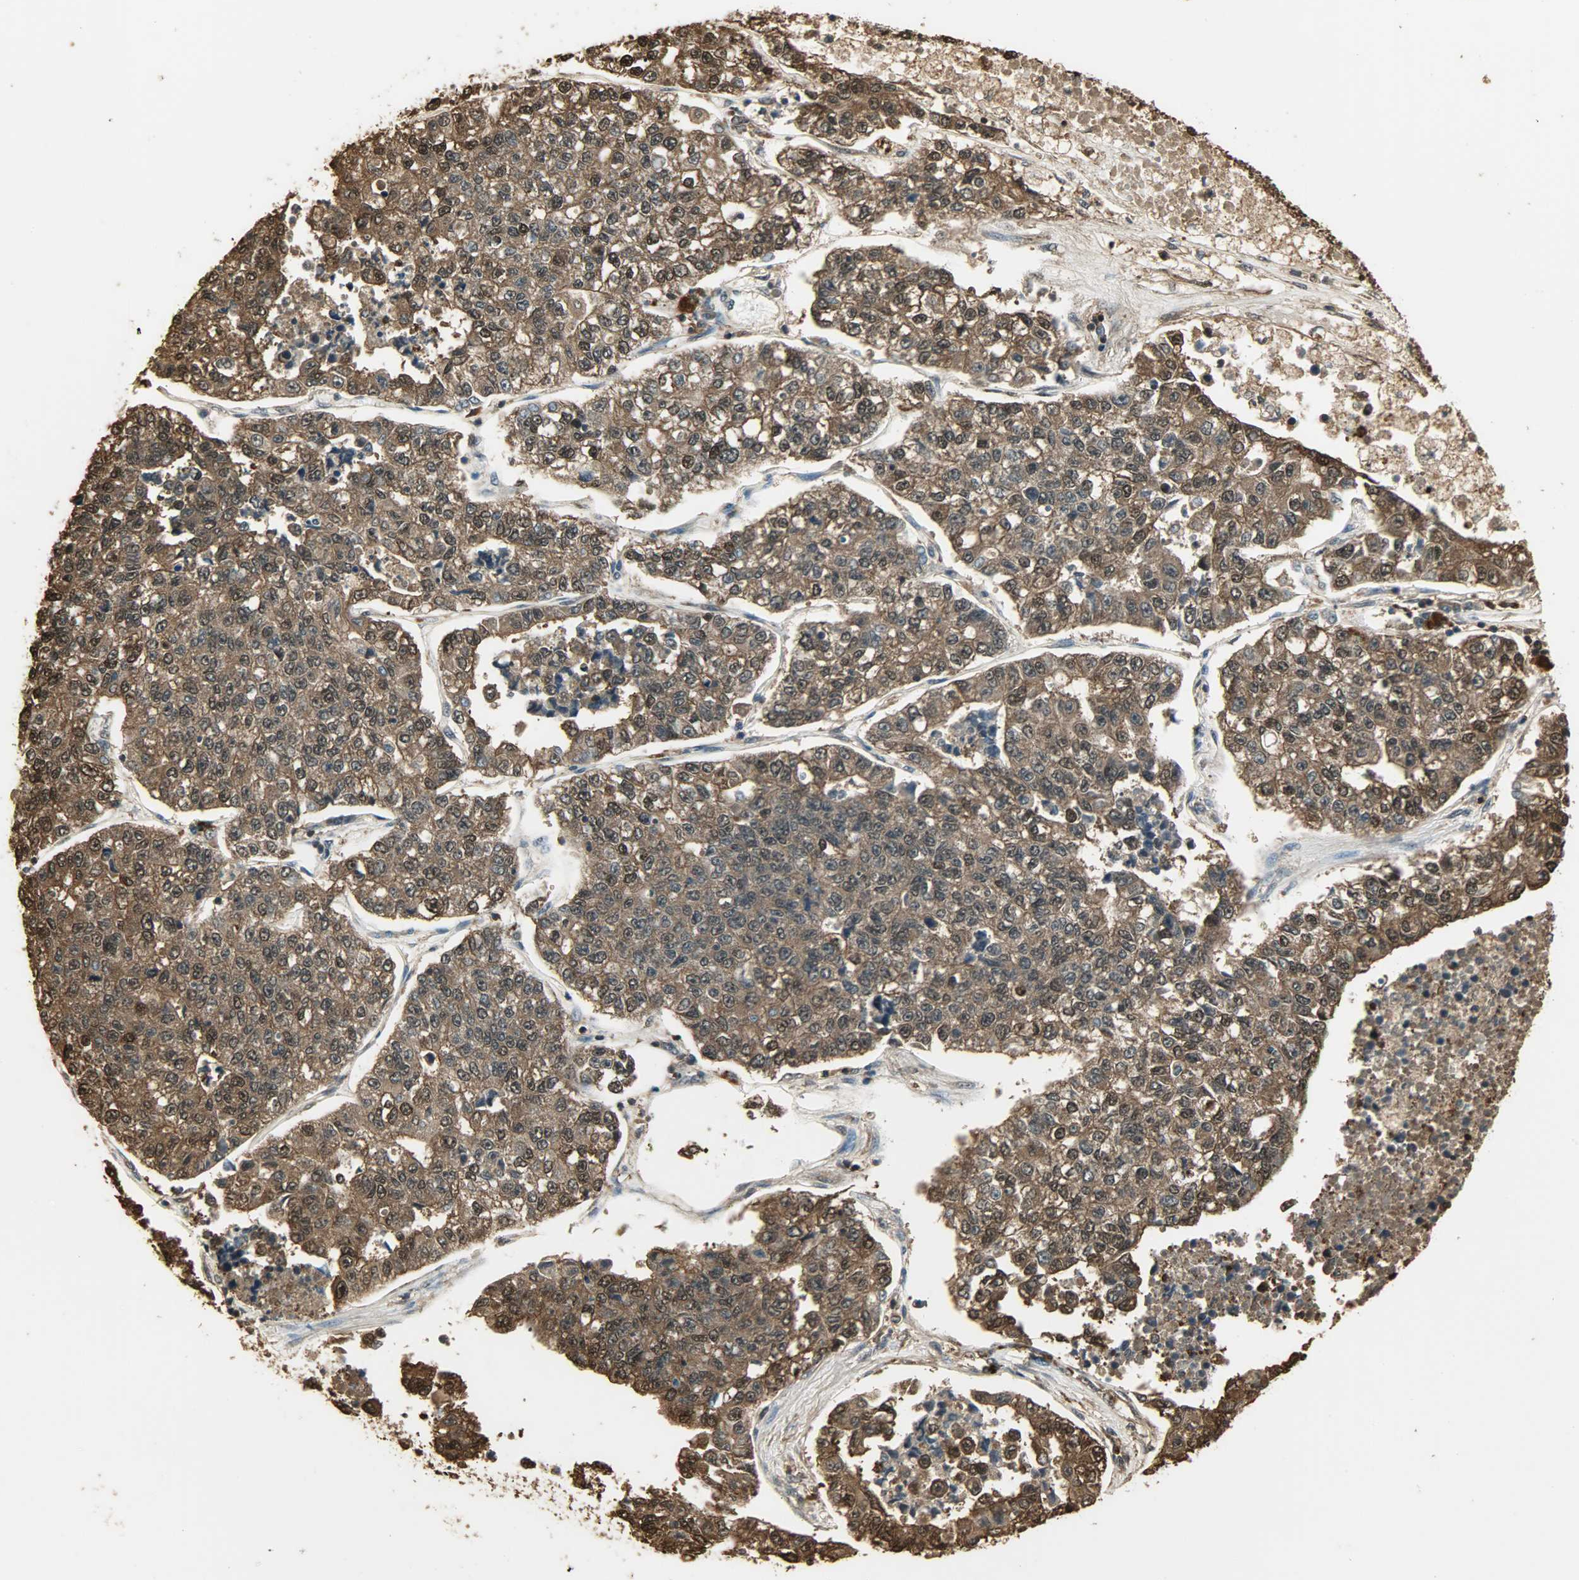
{"staining": {"intensity": "strong", "quantity": ">75%", "location": "cytoplasmic/membranous,nuclear"}, "tissue": "lung cancer", "cell_type": "Tumor cells", "image_type": "cancer", "snomed": [{"axis": "morphology", "description": "Adenocarcinoma, NOS"}, {"axis": "topography", "description": "Lung"}], "caption": "An image of human lung cancer (adenocarcinoma) stained for a protein displays strong cytoplasmic/membranous and nuclear brown staining in tumor cells. Nuclei are stained in blue.", "gene": "YWHAZ", "patient": {"sex": "male", "age": 49}}